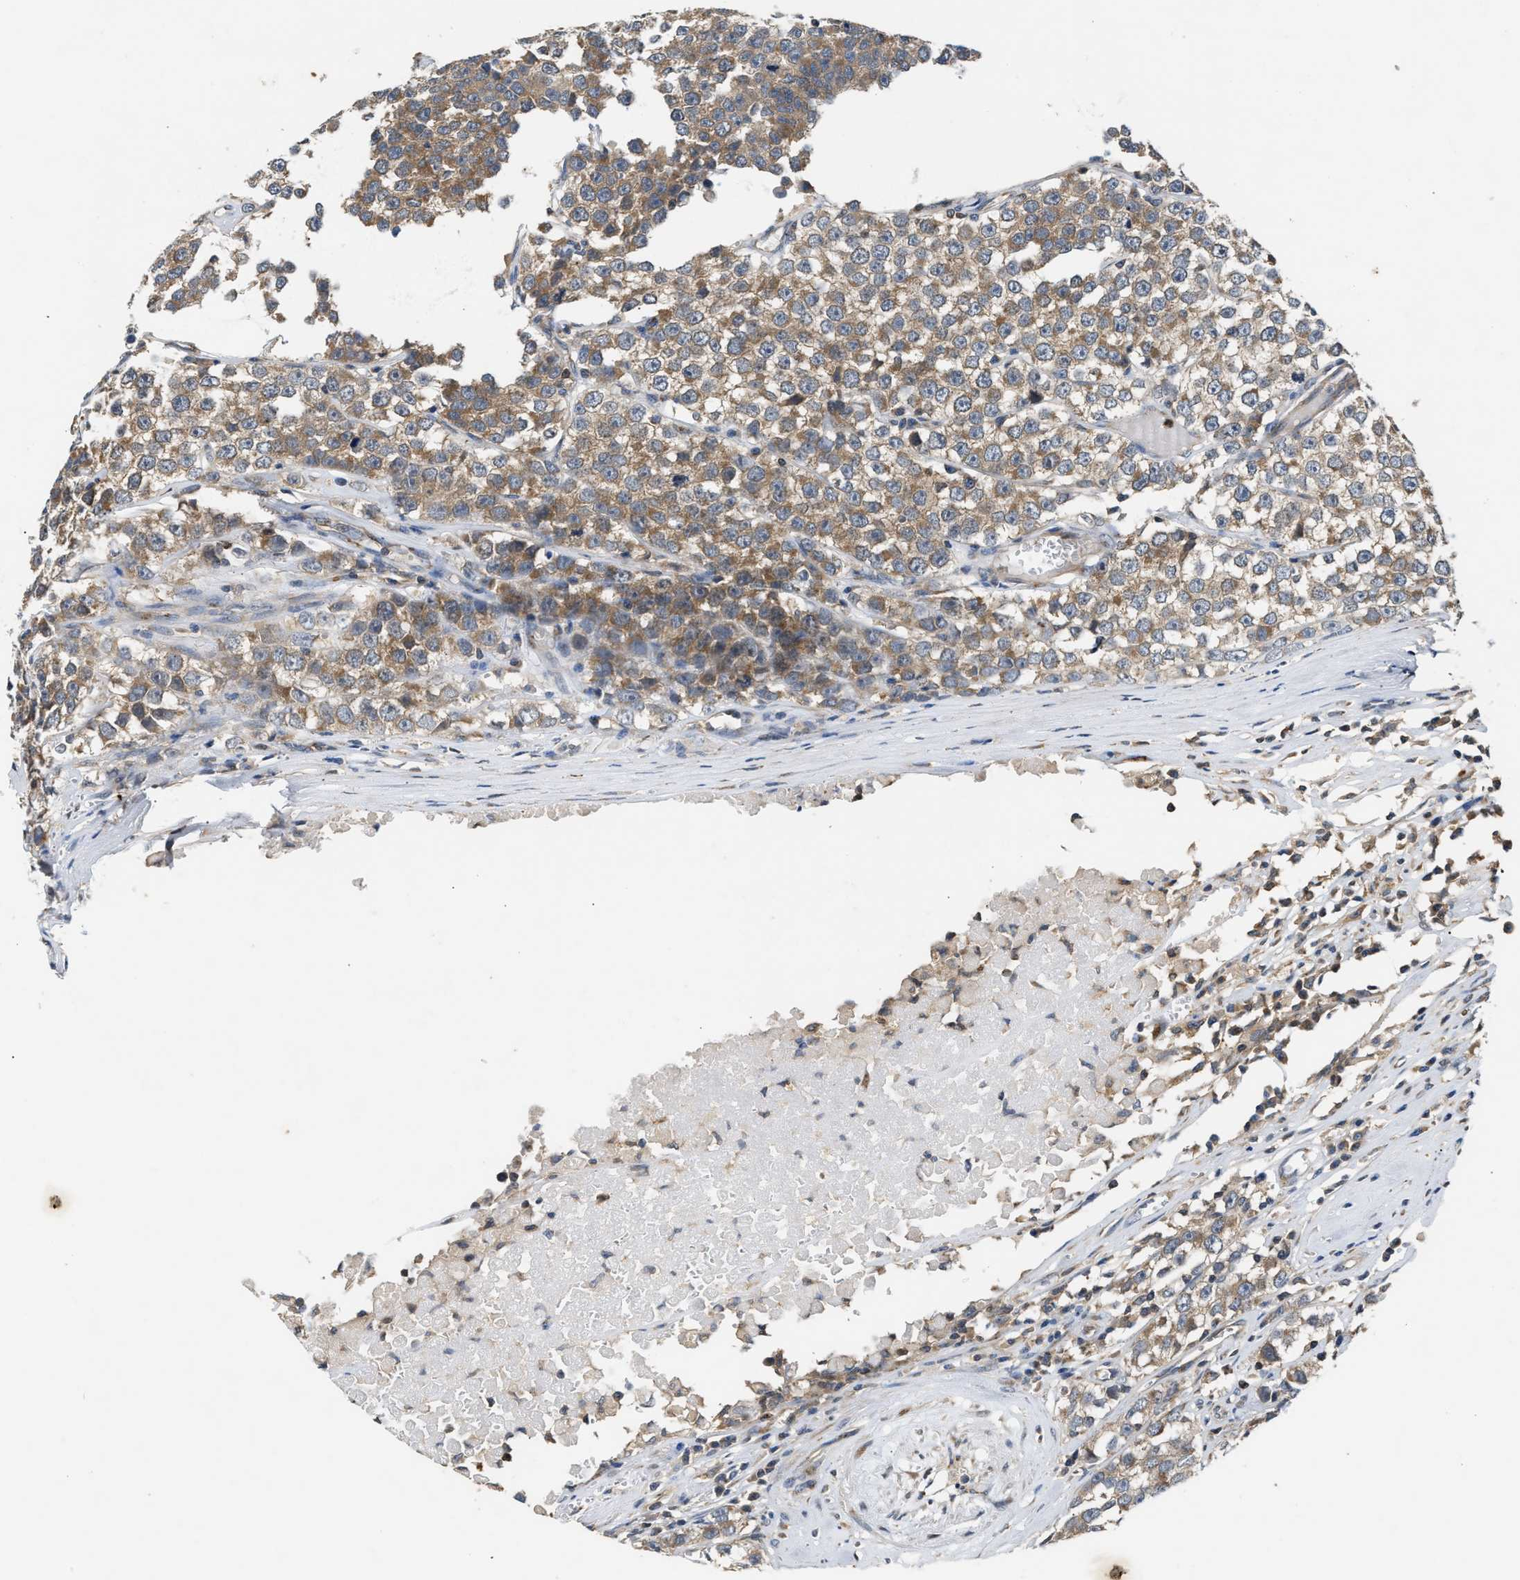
{"staining": {"intensity": "moderate", "quantity": "25%-75%", "location": "cytoplasmic/membranous"}, "tissue": "testis cancer", "cell_type": "Tumor cells", "image_type": "cancer", "snomed": [{"axis": "morphology", "description": "Seminoma, NOS"}, {"axis": "morphology", "description": "Carcinoma, Embryonal, NOS"}, {"axis": "topography", "description": "Testis"}], "caption": "IHC of human testis seminoma displays medium levels of moderate cytoplasmic/membranous expression in about 25%-75% of tumor cells.", "gene": "CHUK", "patient": {"sex": "male", "age": 52}}